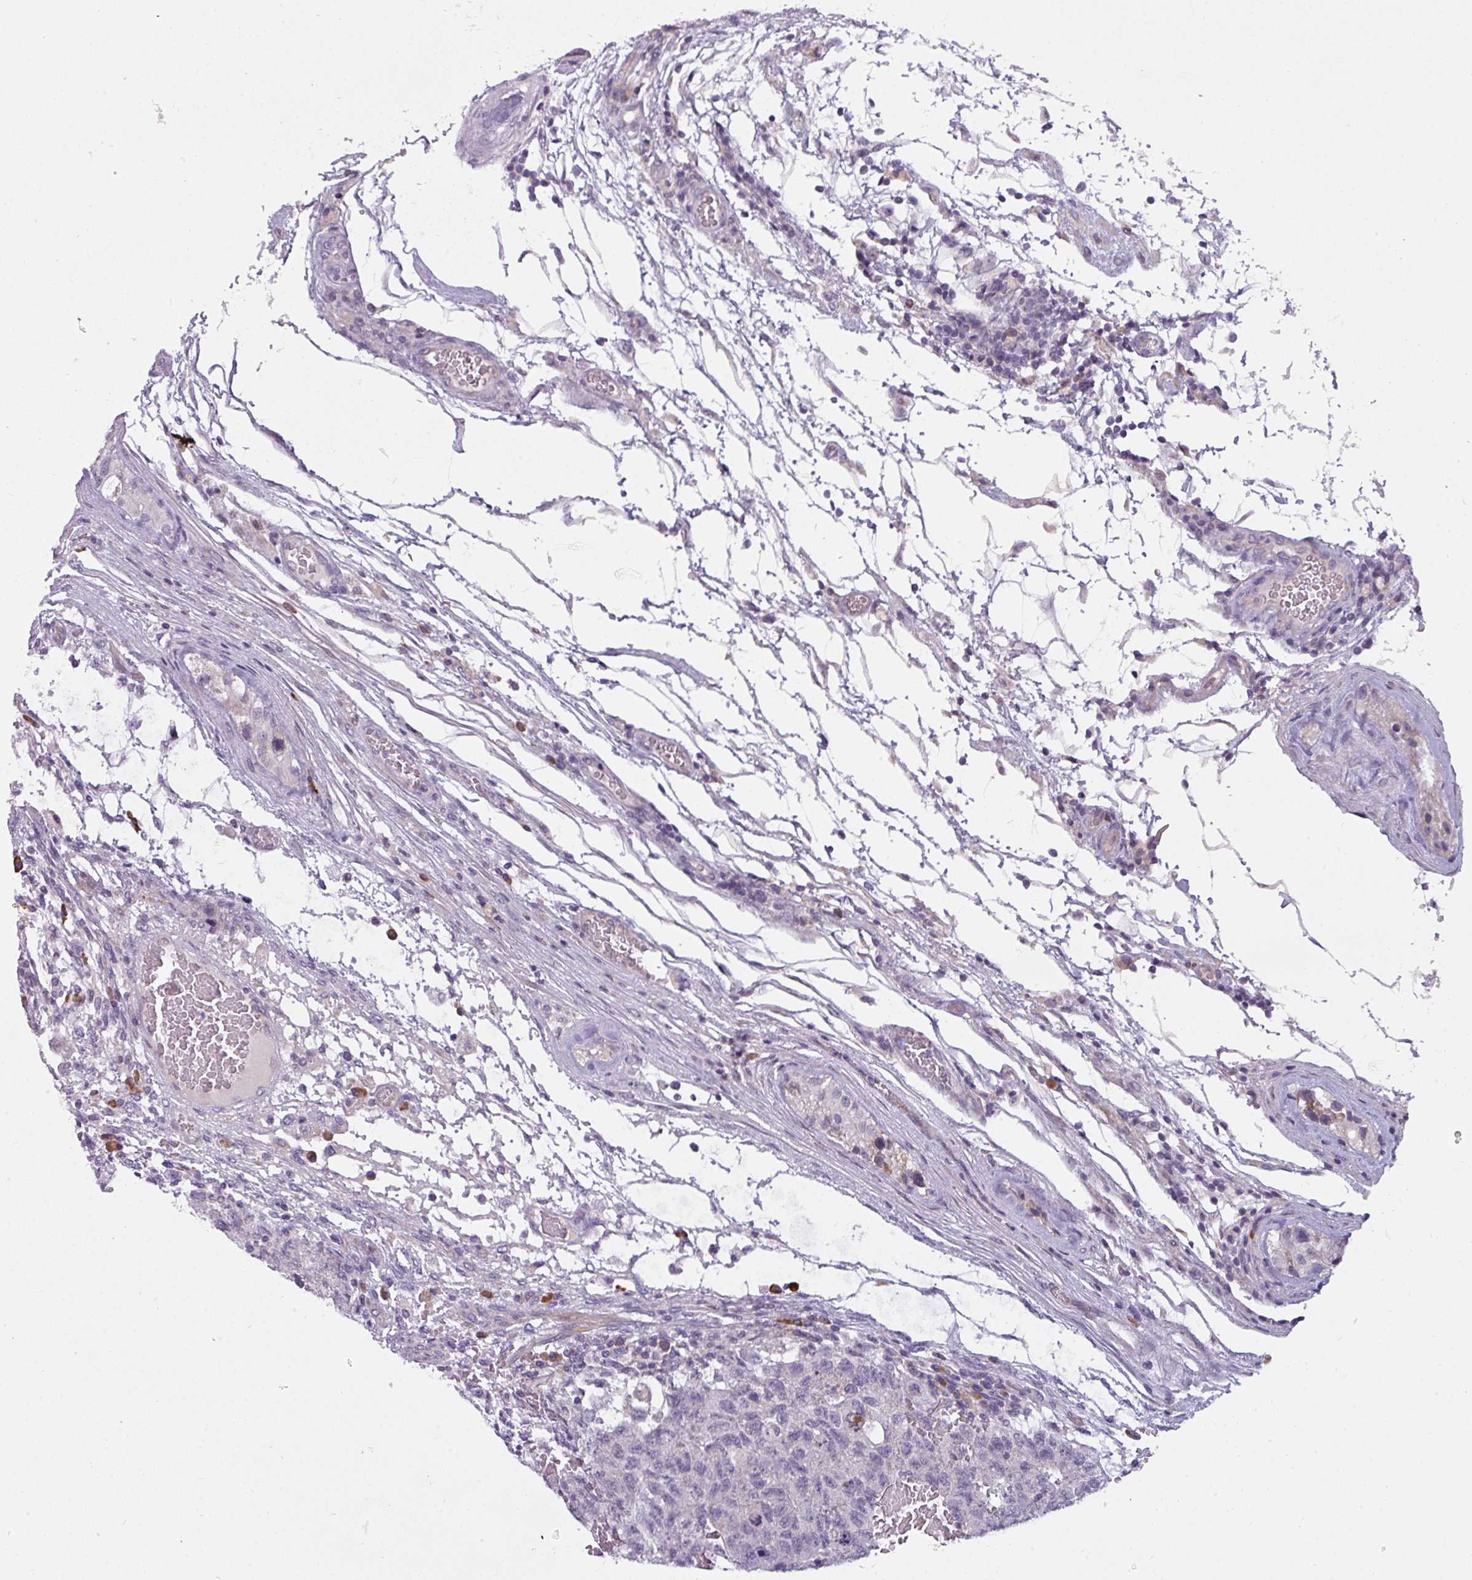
{"staining": {"intensity": "negative", "quantity": "none", "location": "none"}, "tissue": "testis cancer", "cell_type": "Tumor cells", "image_type": "cancer", "snomed": [{"axis": "morphology", "description": "Normal tissue, NOS"}, {"axis": "morphology", "description": "Carcinoma, Embryonal, NOS"}, {"axis": "topography", "description": "Testis"}], "caption": "The image exhibits no staining of tumor cells in testis cancer.", "gene": "C2orf68", "patient": {"sex": "male", "age": 36}}